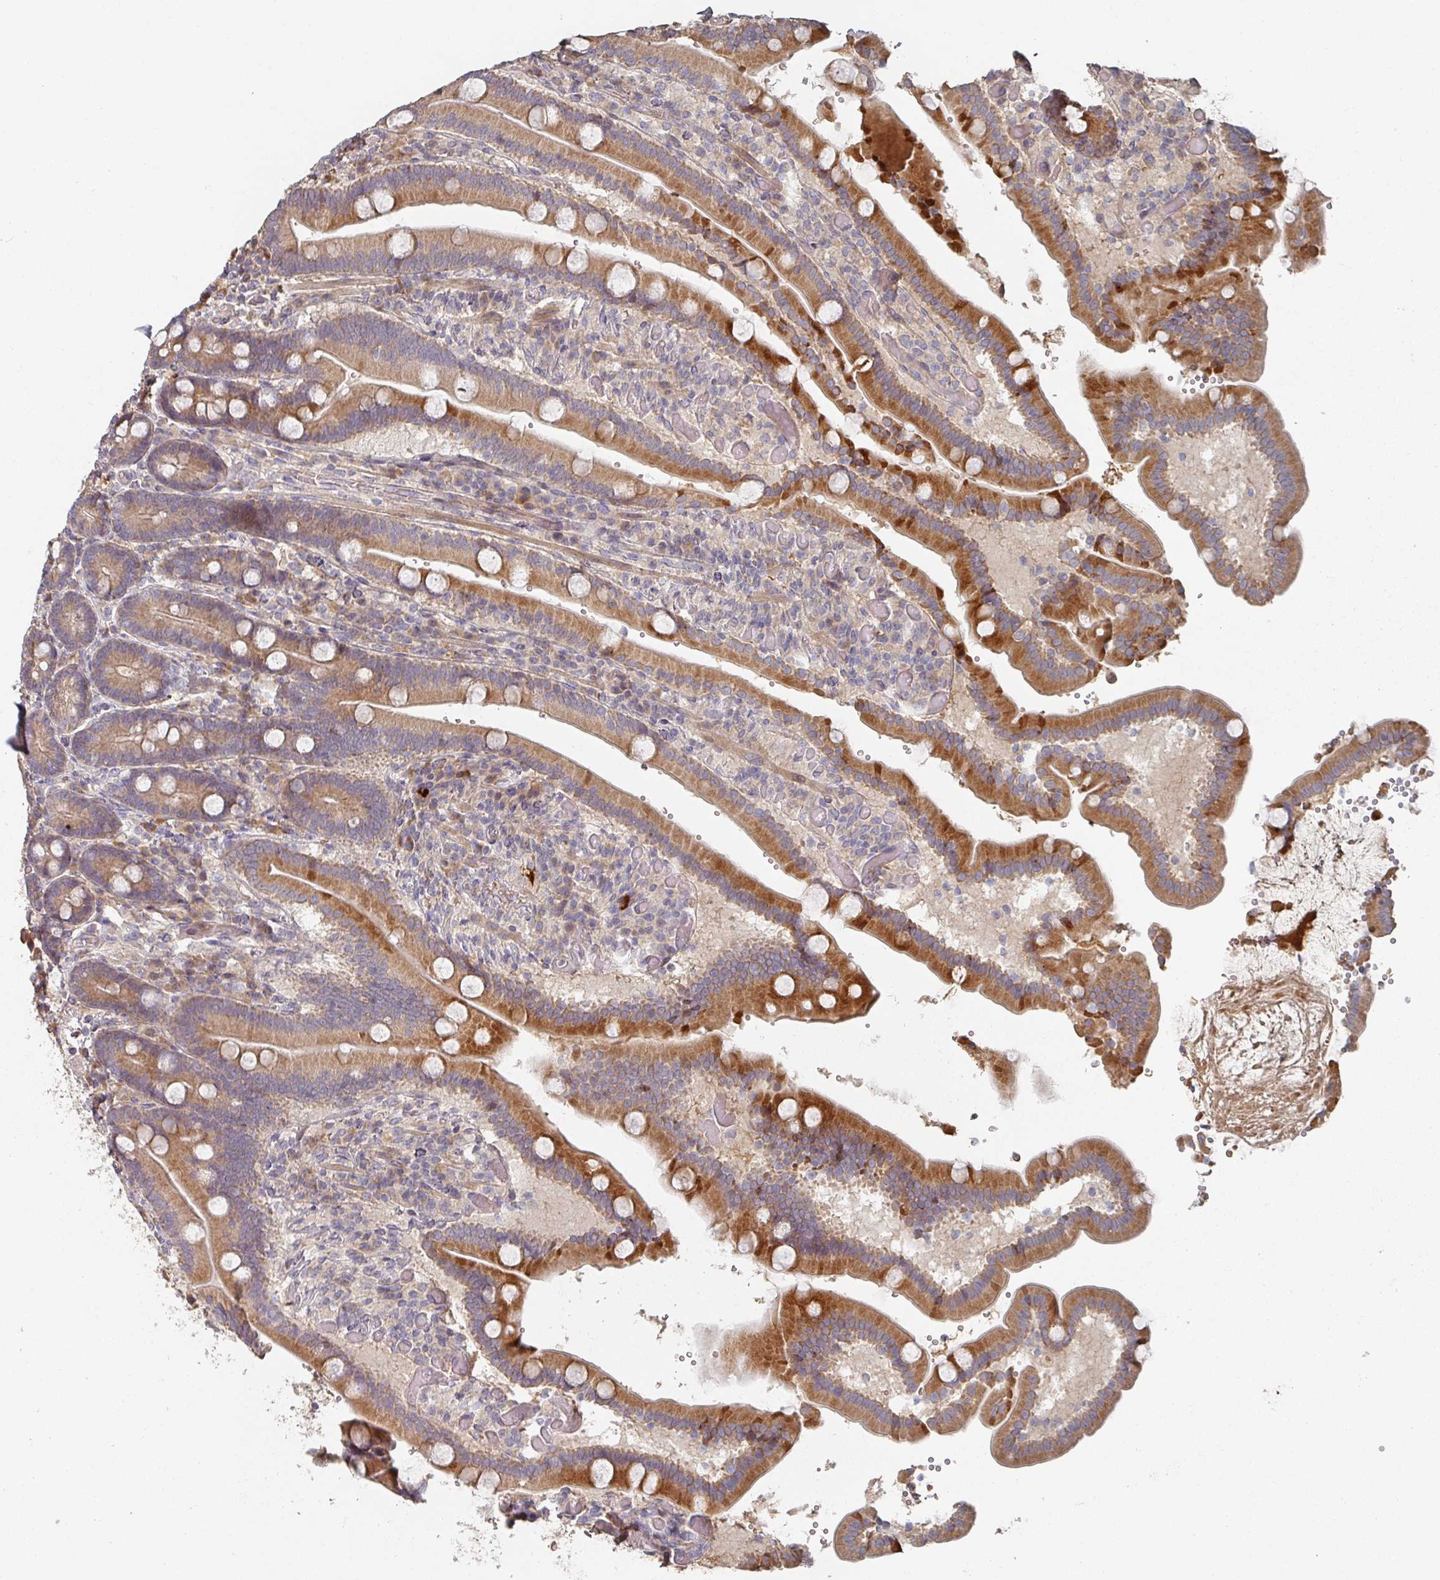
{"staining": {"intensity": "moderate", "quantity": "25%-75%", "location": "cytoplasmic/membranous"}, "tissue": "duodenum", "cell_type": "Glandular cells", "image_type": "normal", "snomed": [{"axis": "morphology", "description": "Normal tissue, NOS"}, {"axis": "topography", "description": "Duodenum"}], "caption": "Duodenum was stained to show a protein in brown. There is medium levels of moderate cytoplasmic/membranous positivity in approximately 25%-75% of glandular cells.", "gene": "ENSG00000249773", "patient": {"sex": "female", "age": 62}}